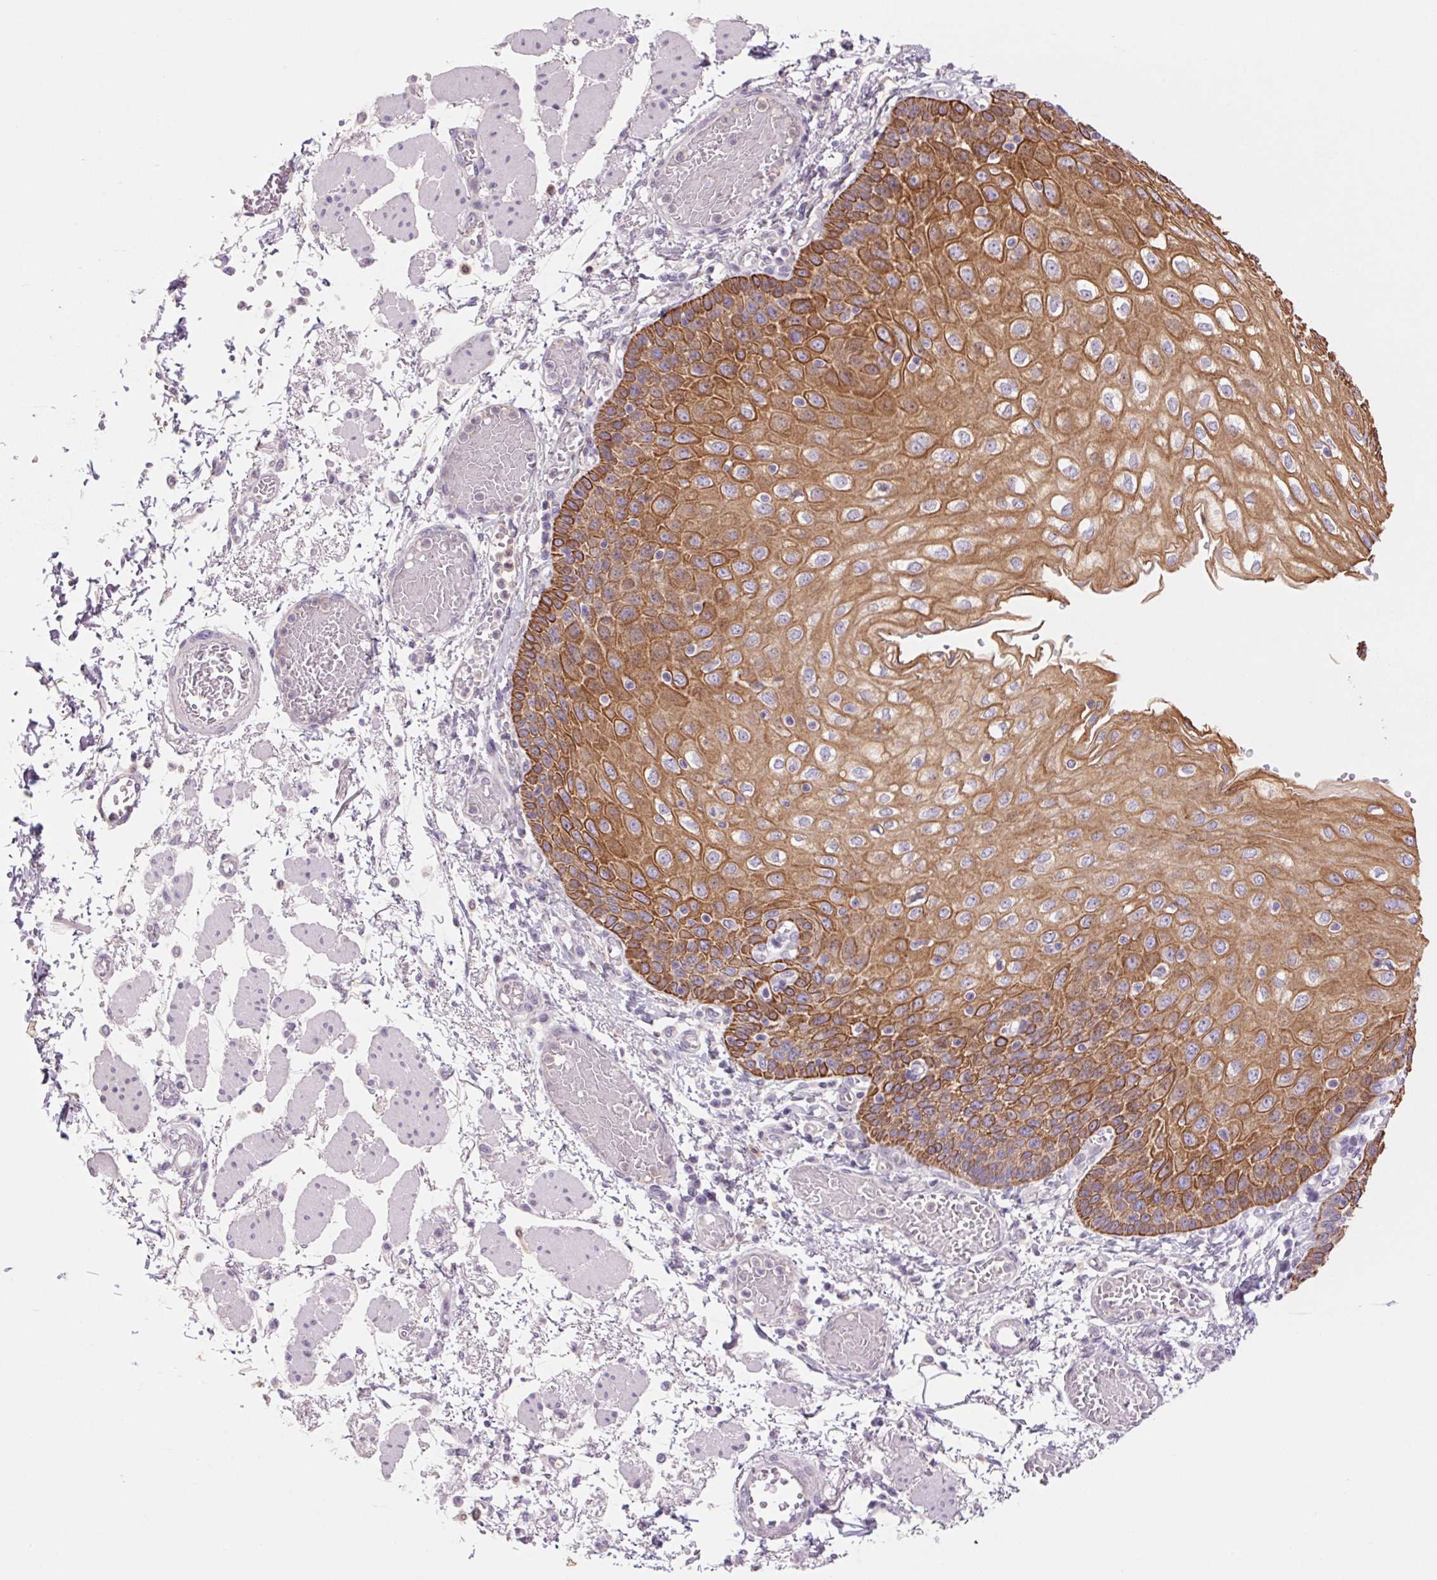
{"staining": {"intensity": "moderate", "quantity": ">75%", "location": "cytoplasmic/membranous"}, "tissue": "esophagus", "cell_type": "Squamous epithelial cells", "image_type": "normal", "snomed": [{"axis": "morphology", "description": "Normal tissue, NOS"}, {"axis": "morphology", "description": "Adenocarcinoma, NOS"}, {"axis": "topography", "description": "Esophagus"}], "caption": "Squamous epithelial cells reveal medium levels of moderate cytoplasmic/membranous positivity in approximately >75% of cells in normal esophagus. The staining is performed using DAB brown chromogen to label protein expression. The nuclei are counter-stained blue using hematoxylin.", "gene": "KRT1", "patient": {"sex": "male", "age": 81}}